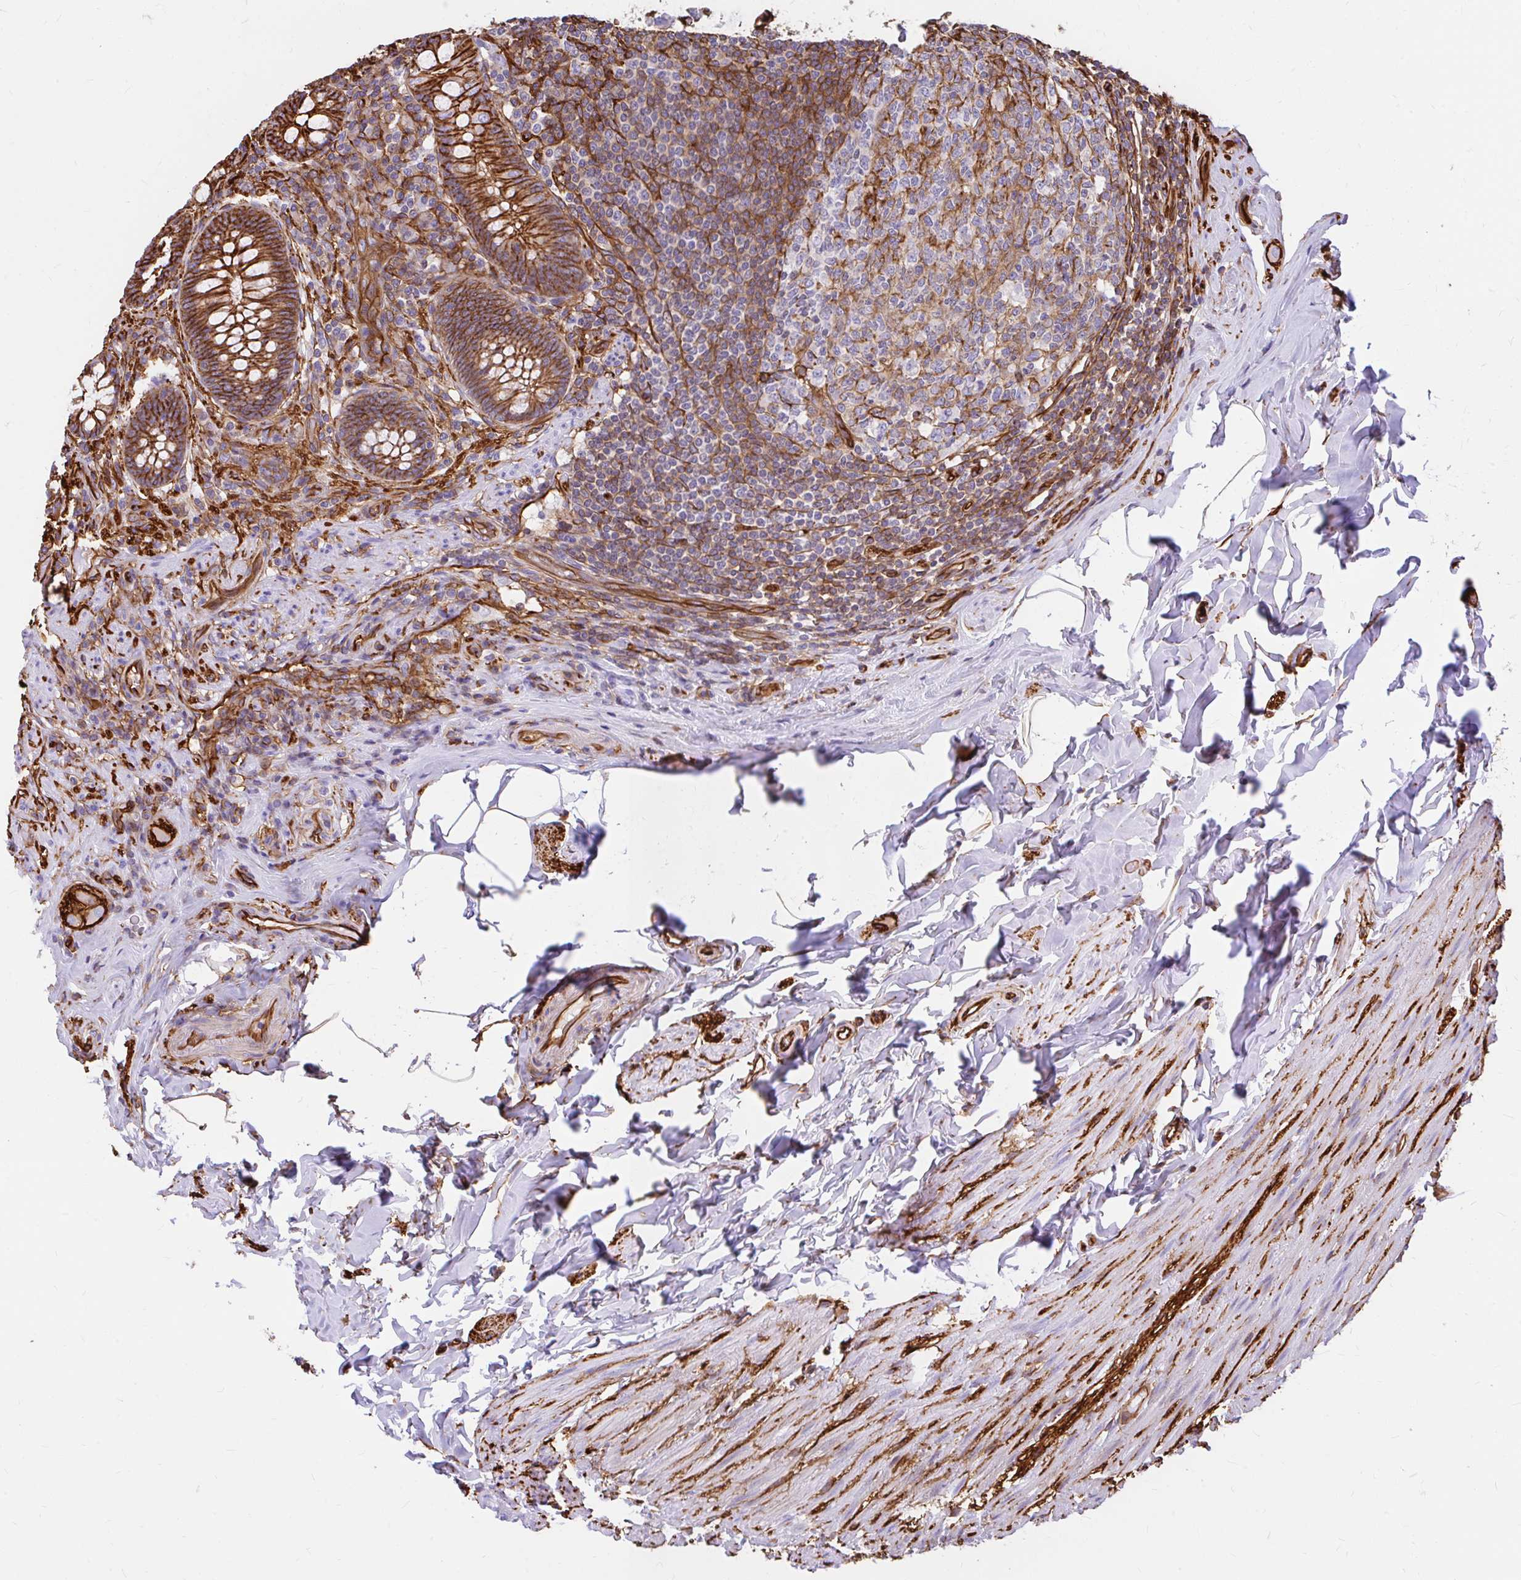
{"staining": {"intensity": "strong", "quantity": ">75%", "location": "cytoplasmic/membranous"}, "tissue": "appendix", "cell_type": "Glandular cells", "image_type": "normal", "snomed": [{"axis": "morphology", "description": "Normal tissue, NOS"}, {"axis": "topography", "description": "Appendix"}], "caption": "A brown stain highlights strong cytoplasmic/membranous staining of a protein in glandular cells of unremarkable appendix. (DAB IHC with brightfield microscopy, high magnification).", "gene": "MAP1LC3B2", "patient": {"sex": "male", "age": 71}}